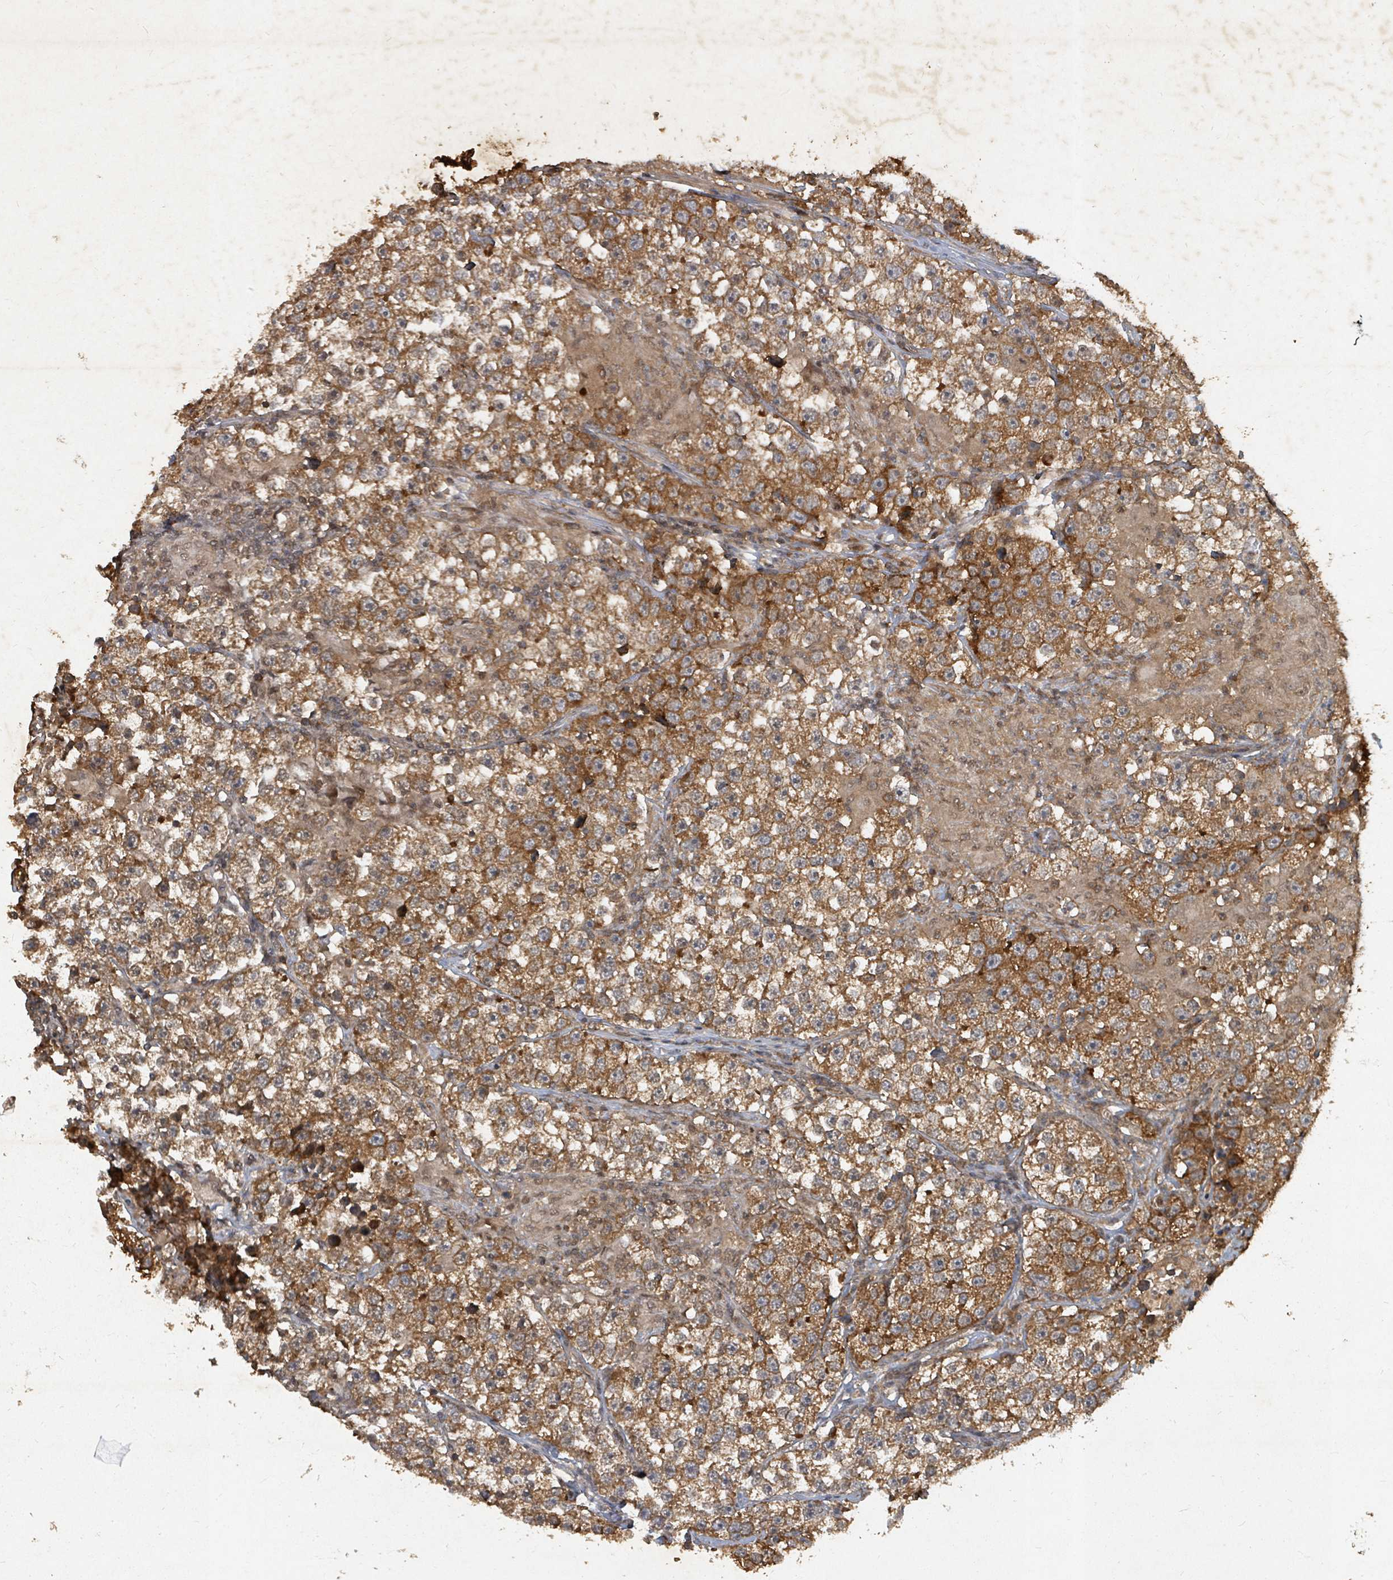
{"staining": {"intensity": "moderate", "quantity": ">75%", "location": "cytoplasmic/membranous"}, "tissue": "testis cancer", "cell_type": "Tumor cells", "image_type": "cancer", "snomed": [{"axis": "morphology", "description": "Seminoma, NOS"}, {"axis": "topography", "description": "Testis"}], "caption": "Moderate cytoplasmic/membranous staining is appreciated in approximately >75% of tumor cells in testis seminoma. The staining was performed using DAB, with brown indicating positive protein expression. Nuclei are stained blue with hematoxylin.", "gene": "KDM4E", "patient": {"sex": "male", "age": 46}}